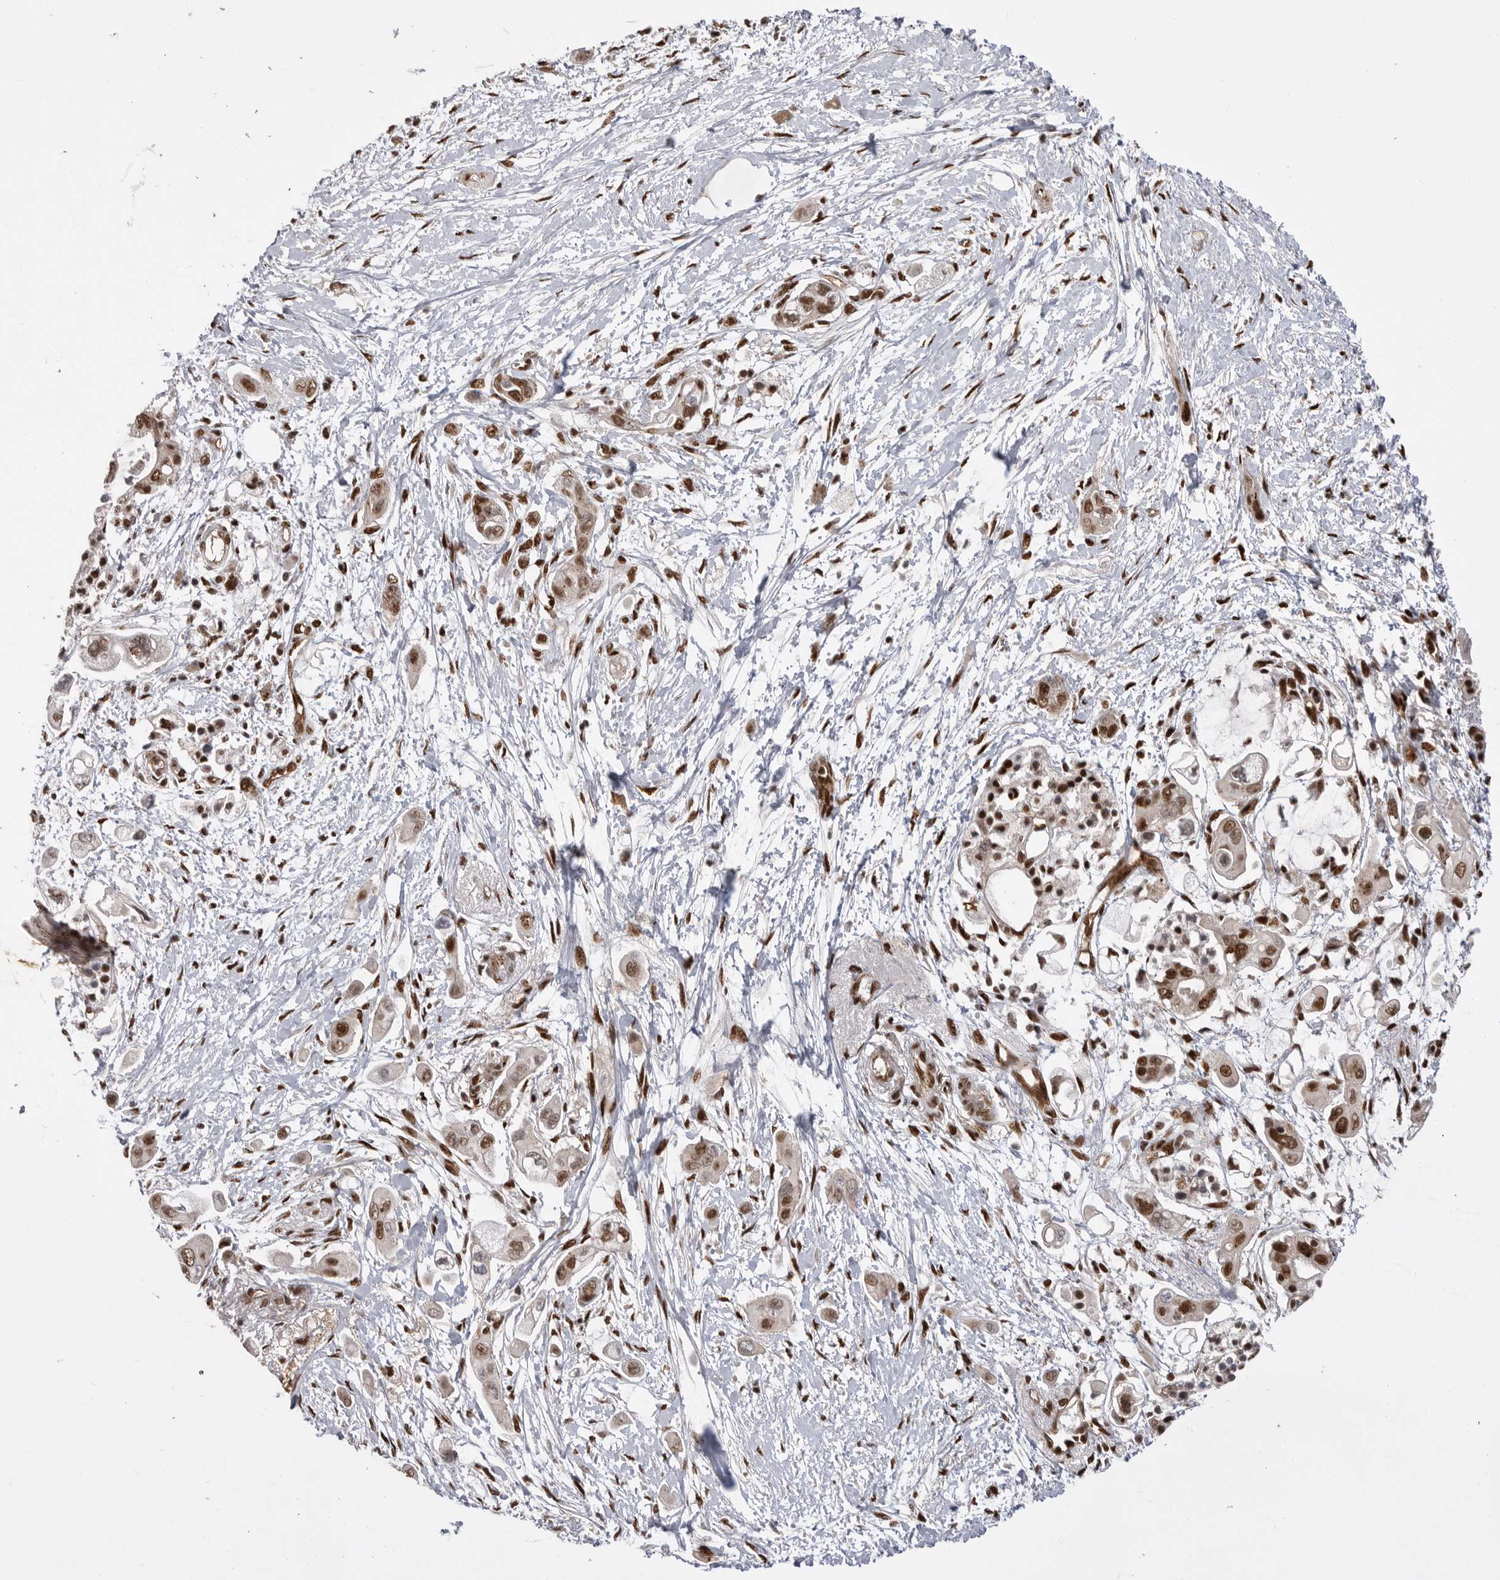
{"staining": {"intensity": "strong", "quantity": ">75%", "location": "nuclear"}, "tissue": "pancreatic cancer", "cell_type": "Tumor cells", "image_type": "cancer", "snomed": [{"axis": "morphology", "description": "Adenocarcinoma, NOS"}, {"axis": "topography", "description": "Pancreas"}], "caption": "The immunohistochemical stain shows strong nuclear expression in tumor cells of pancreatic adenocarcinoma tissue. (DAB = brown stain, brightfield microscopy at high magnification).", "gene": "PPP1R8", "patient": {"sex": "male", "age": 59}}